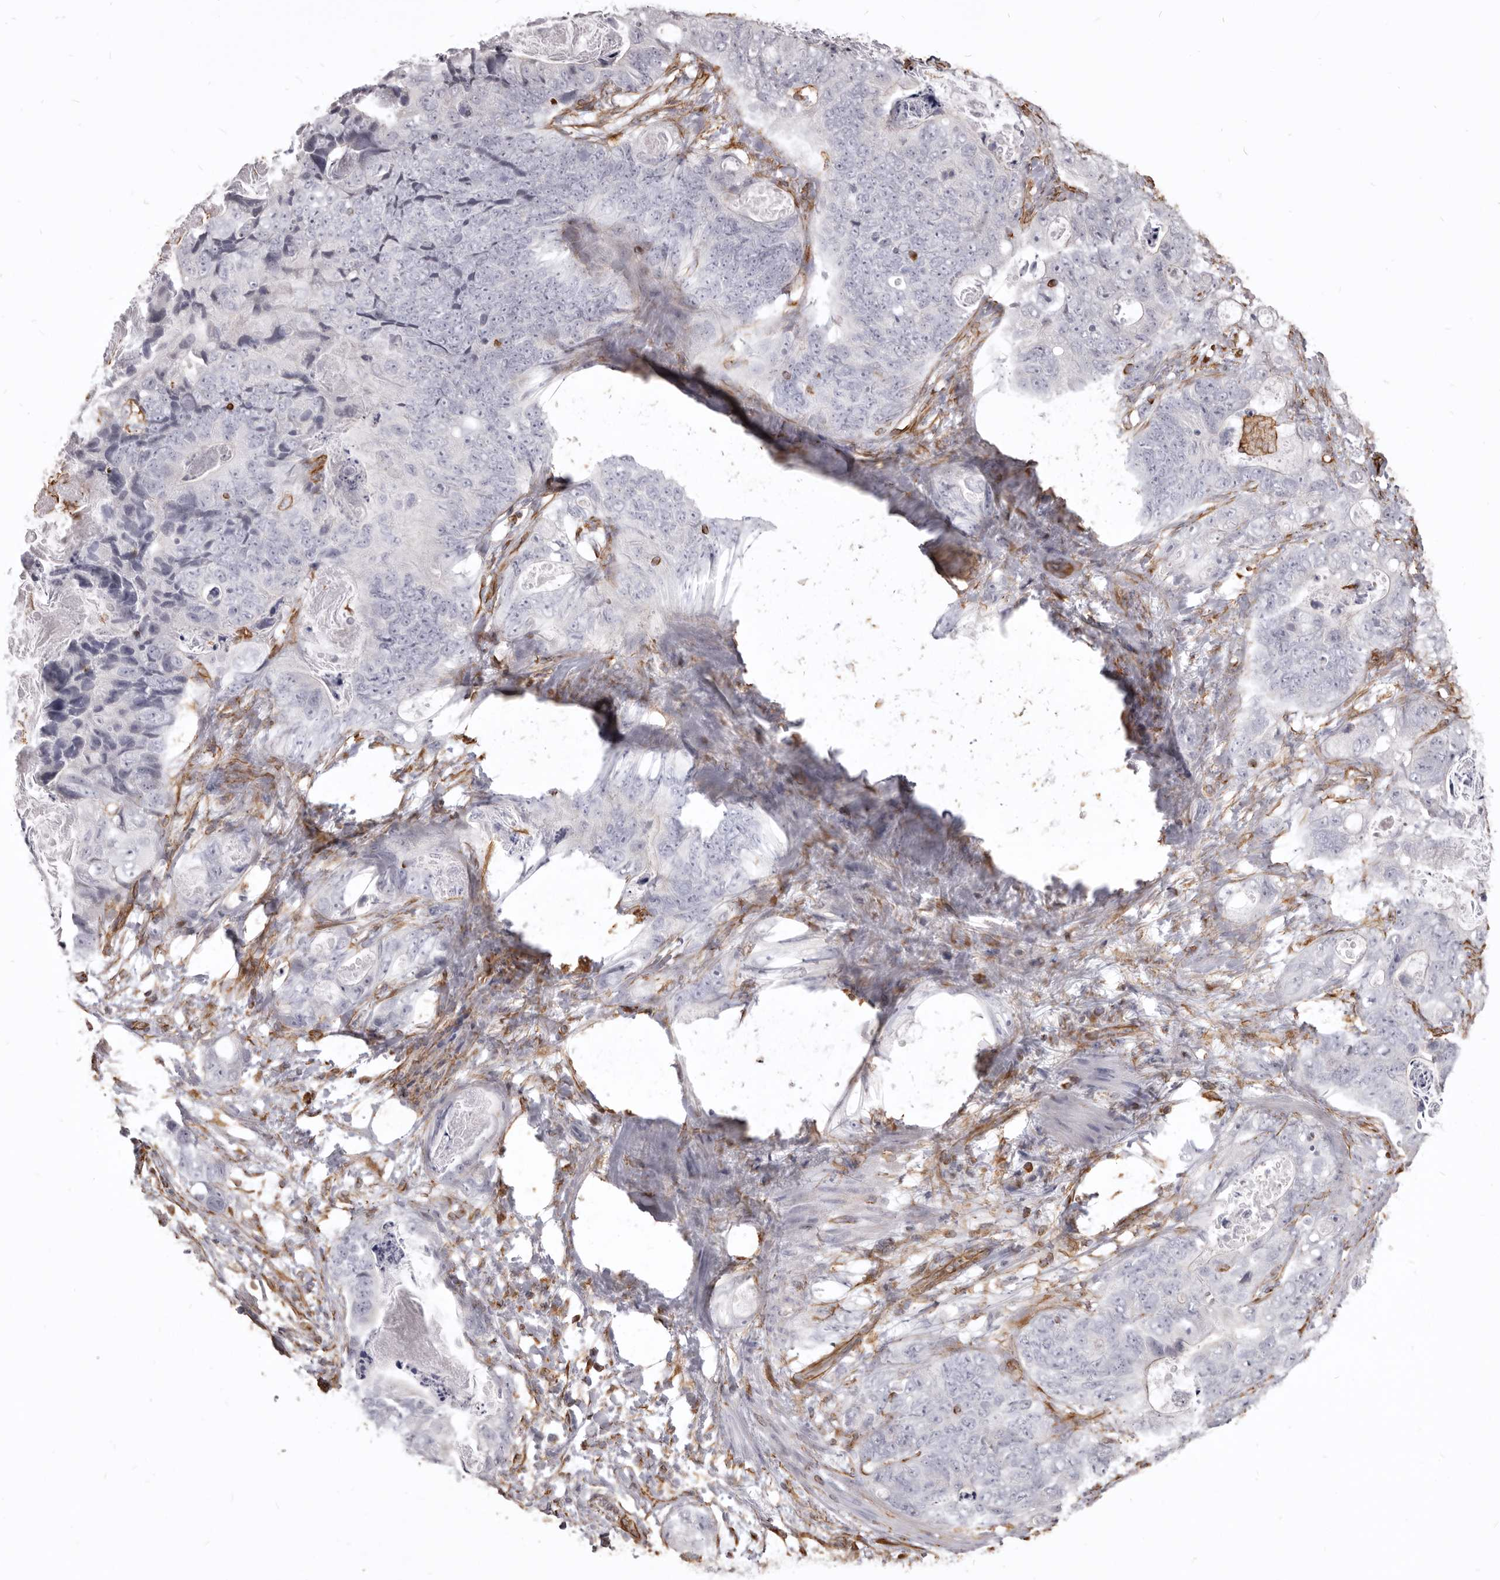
{"staining": {"intensity": "negative", "quantity": "none", "location": "none"}, "tissue": "stomach cancer", "cell_type": "Tumor cells", "image_type": "cancer", "snomed": [{"axis": "morphology", "description": "Normal tissue, NOS"}, {"axis": "morphology", "description": "Adenocarcinoma, NOS"}, {"axis": "topography", "description": "Stomach"}], "caption": "DAB immunohistochemical staining of human adenocarcinoma (stomach) displays no significant positivity in tumor cells.", "gene": "MTURN", "patient": {"sex": "female", "age": 89}}